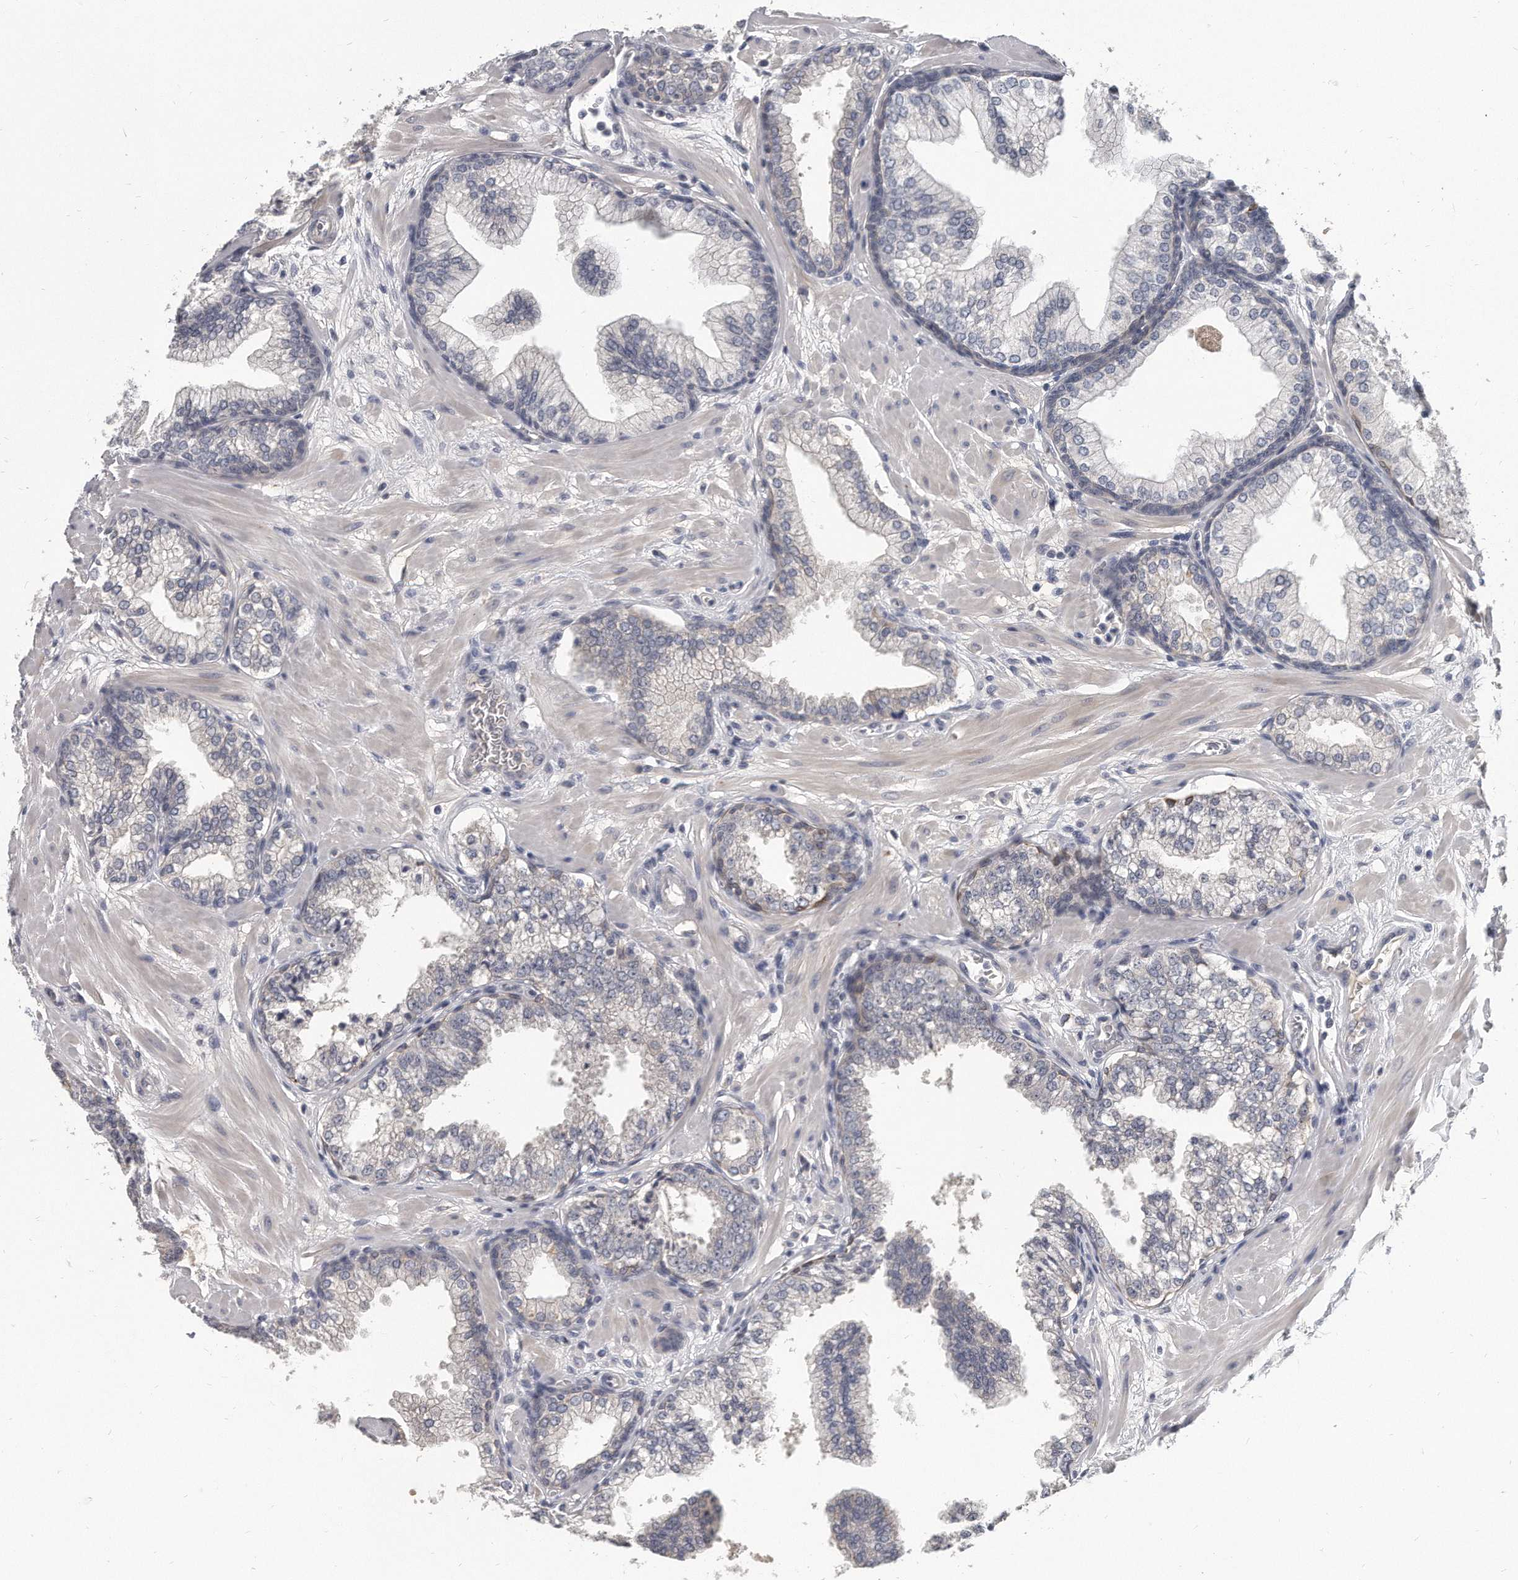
{"staining": {"intensity": "moderate", "quantity": "<25%", "location": "cytoplasmic/membranous"}, "tissue": "prostate", "cell_type": "Glandular cells", "image_type": "normal", "snomed": [{"axis": "morphology", "description": "Normal tissue, NOS"}, {"axis": "morphology", "description": "Urothelial carcinoma, Low grade"}, {"axis": "topography", "description": "Urinary bladder"}, {"axis": "topography", "description": "Prostate"}], "caption": "Glandular cells demonstrate moderate cytoplasmic/membranous positivity in approximately <25% of cells in normal prostate.", "gene": "KLHL7", "patient": {"sex": "male", "age": 60}}